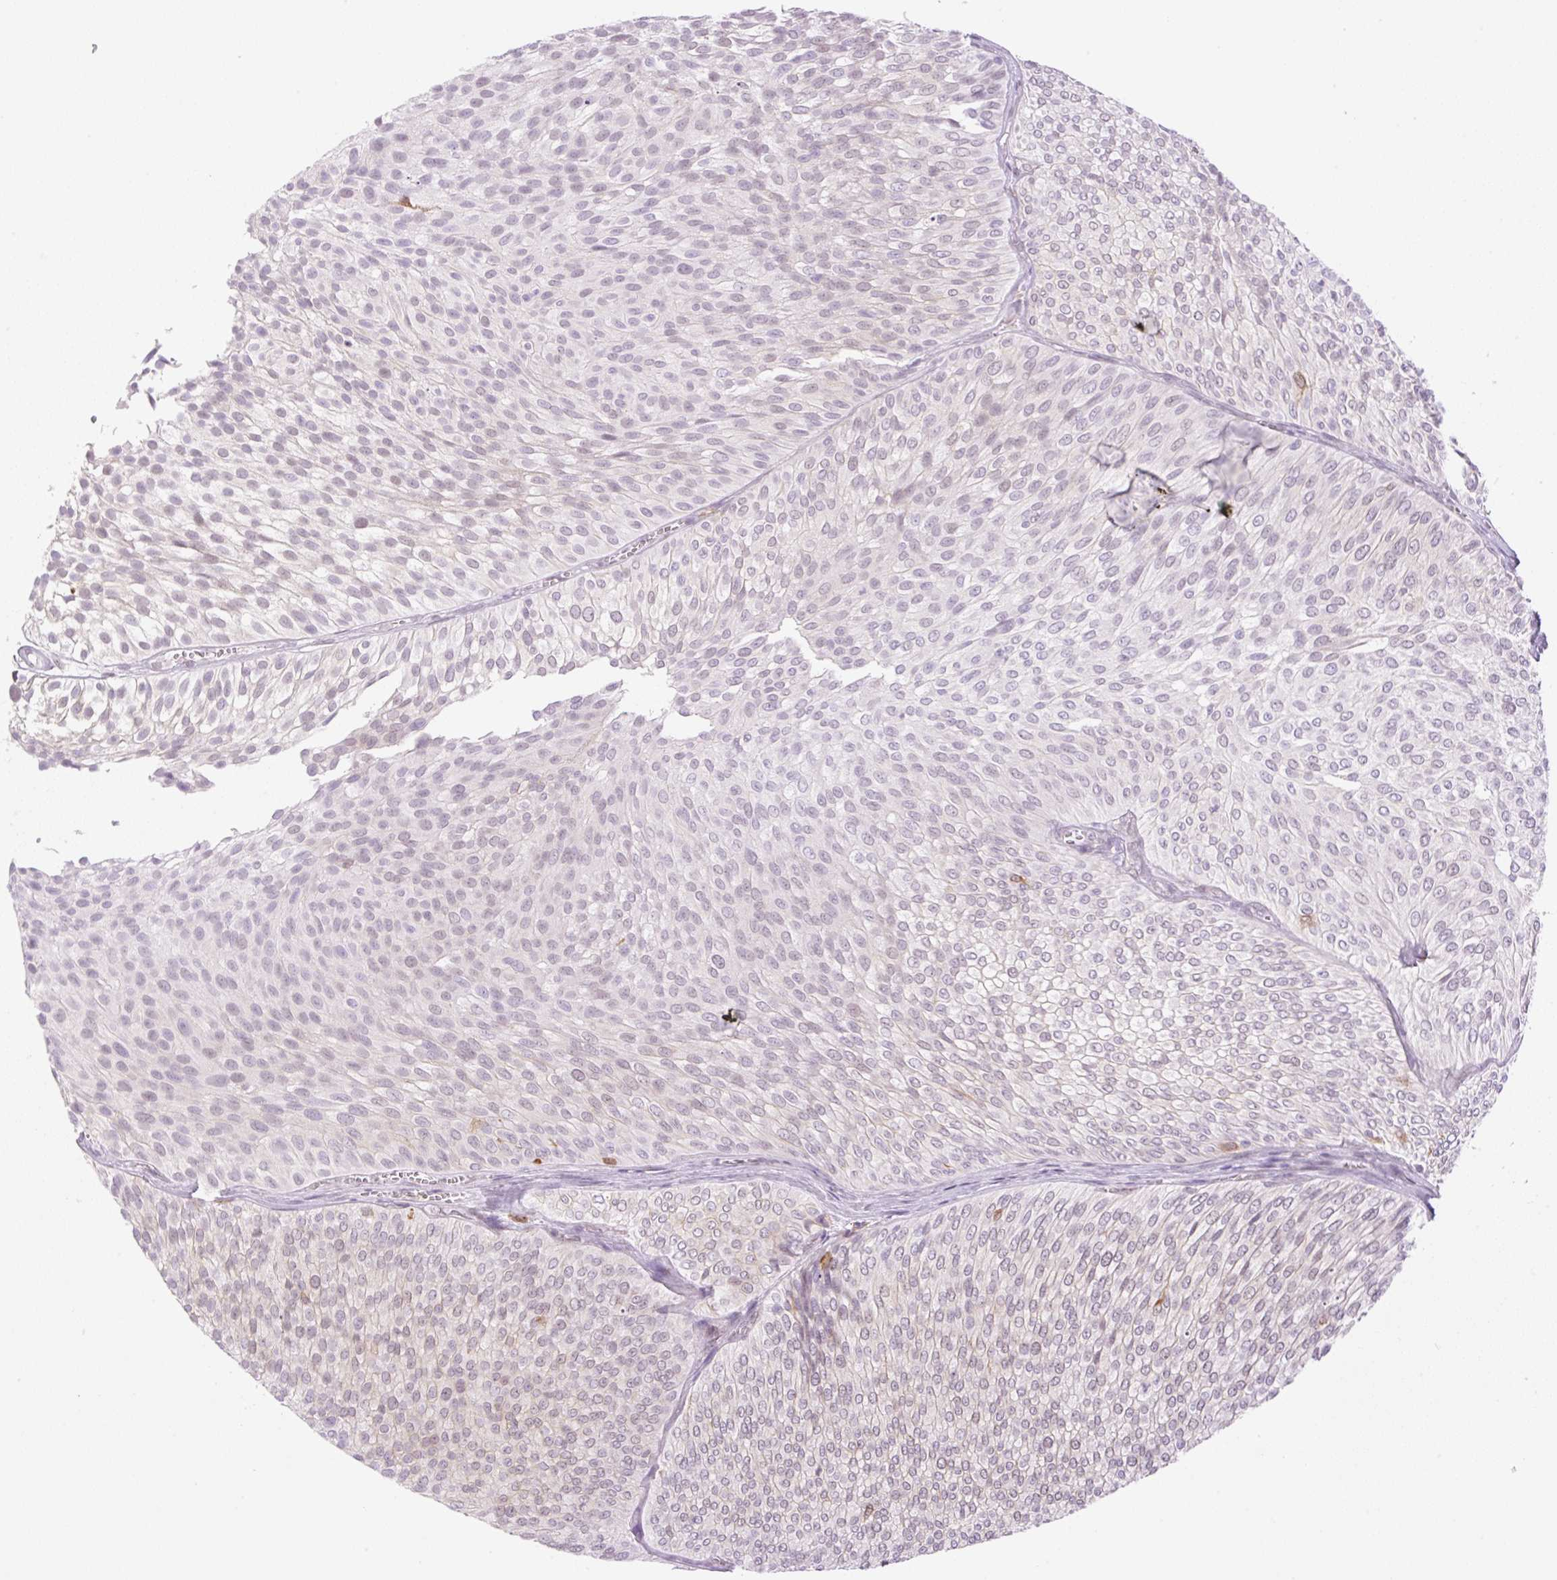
{"staining": {"intensity": "weak", "quantity": "25%-75%", "location": "nuclear"}, "tissue": "urothelial cancer", "cell_type": "Tumor cells", "image_type": "cancer", "snomed": [{"axis": "morphology", "description": "Urothelial carcinoma, Low grade"}, {"axis": "topography", "description": "Urinary bladder"}], "caption": "Urothelial carcinoma (low-grade) stained for a protein demonstrates weak nuclear positivity in tumor cells.", "gene": "PALM3", "patient": {"sex": "male", "age": 91}}